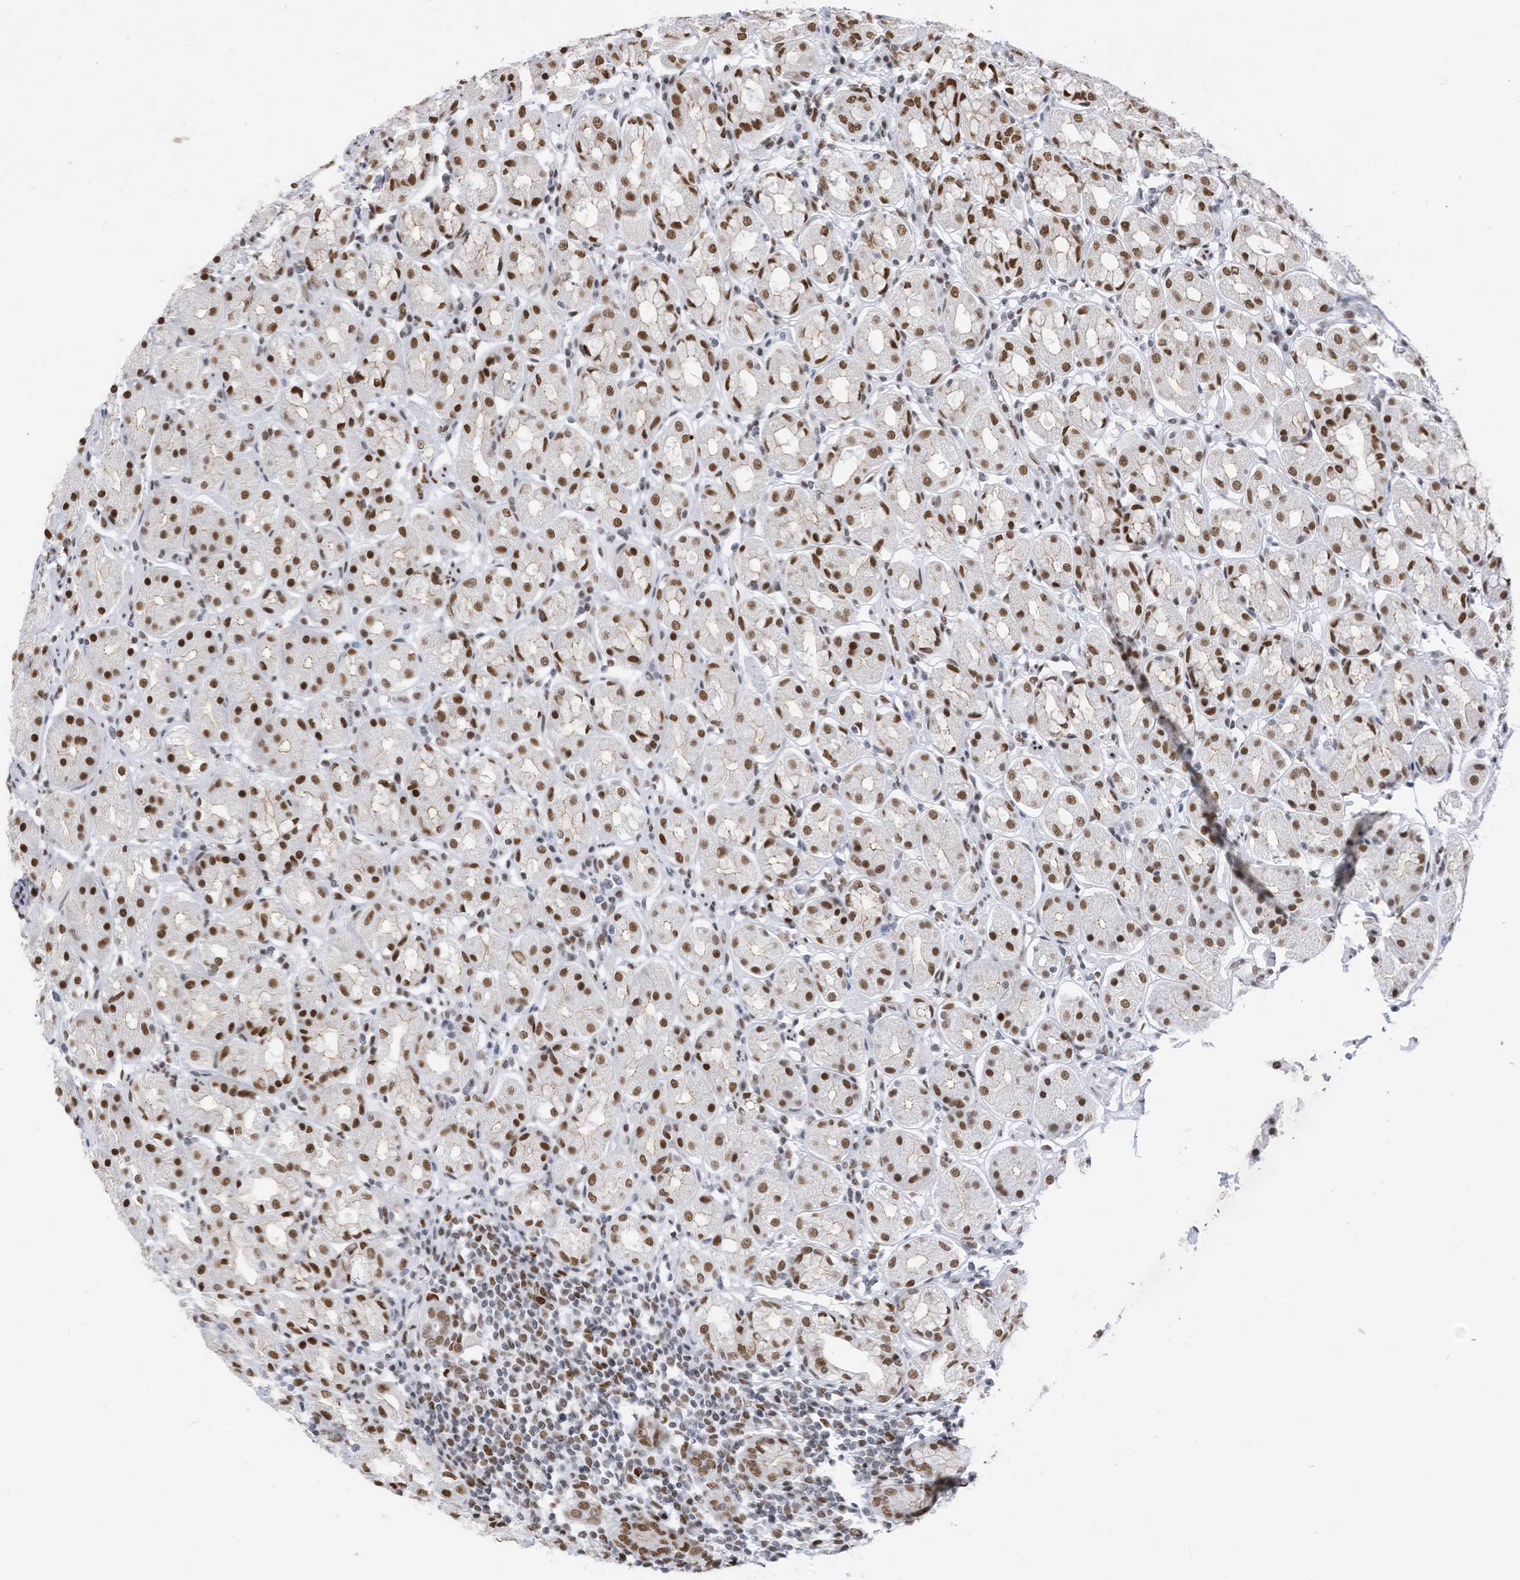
{"staining": {"intensity": "strong", "quantity": ">75%", "location": "nuclear"}, "tissue": "stomach", "cell_type": "Glandular cells", "image_type": "normal", "snomed": [{"axis": "morphology", "description": "Normal tissue, NOS"}, {"axis": "topography", "description": "Stomach"}, {"axis": "topography", "description": "Stomach, lower"}], "caption": "Immunohistochemistry photomicrograph of benign human stomach stained for a protein (brown), which shows high levels of strong nuclear expression in approximately >75% of glandular cells.", "gene": "KHSRP", "patient": {"sex": "female", "age": 56}}